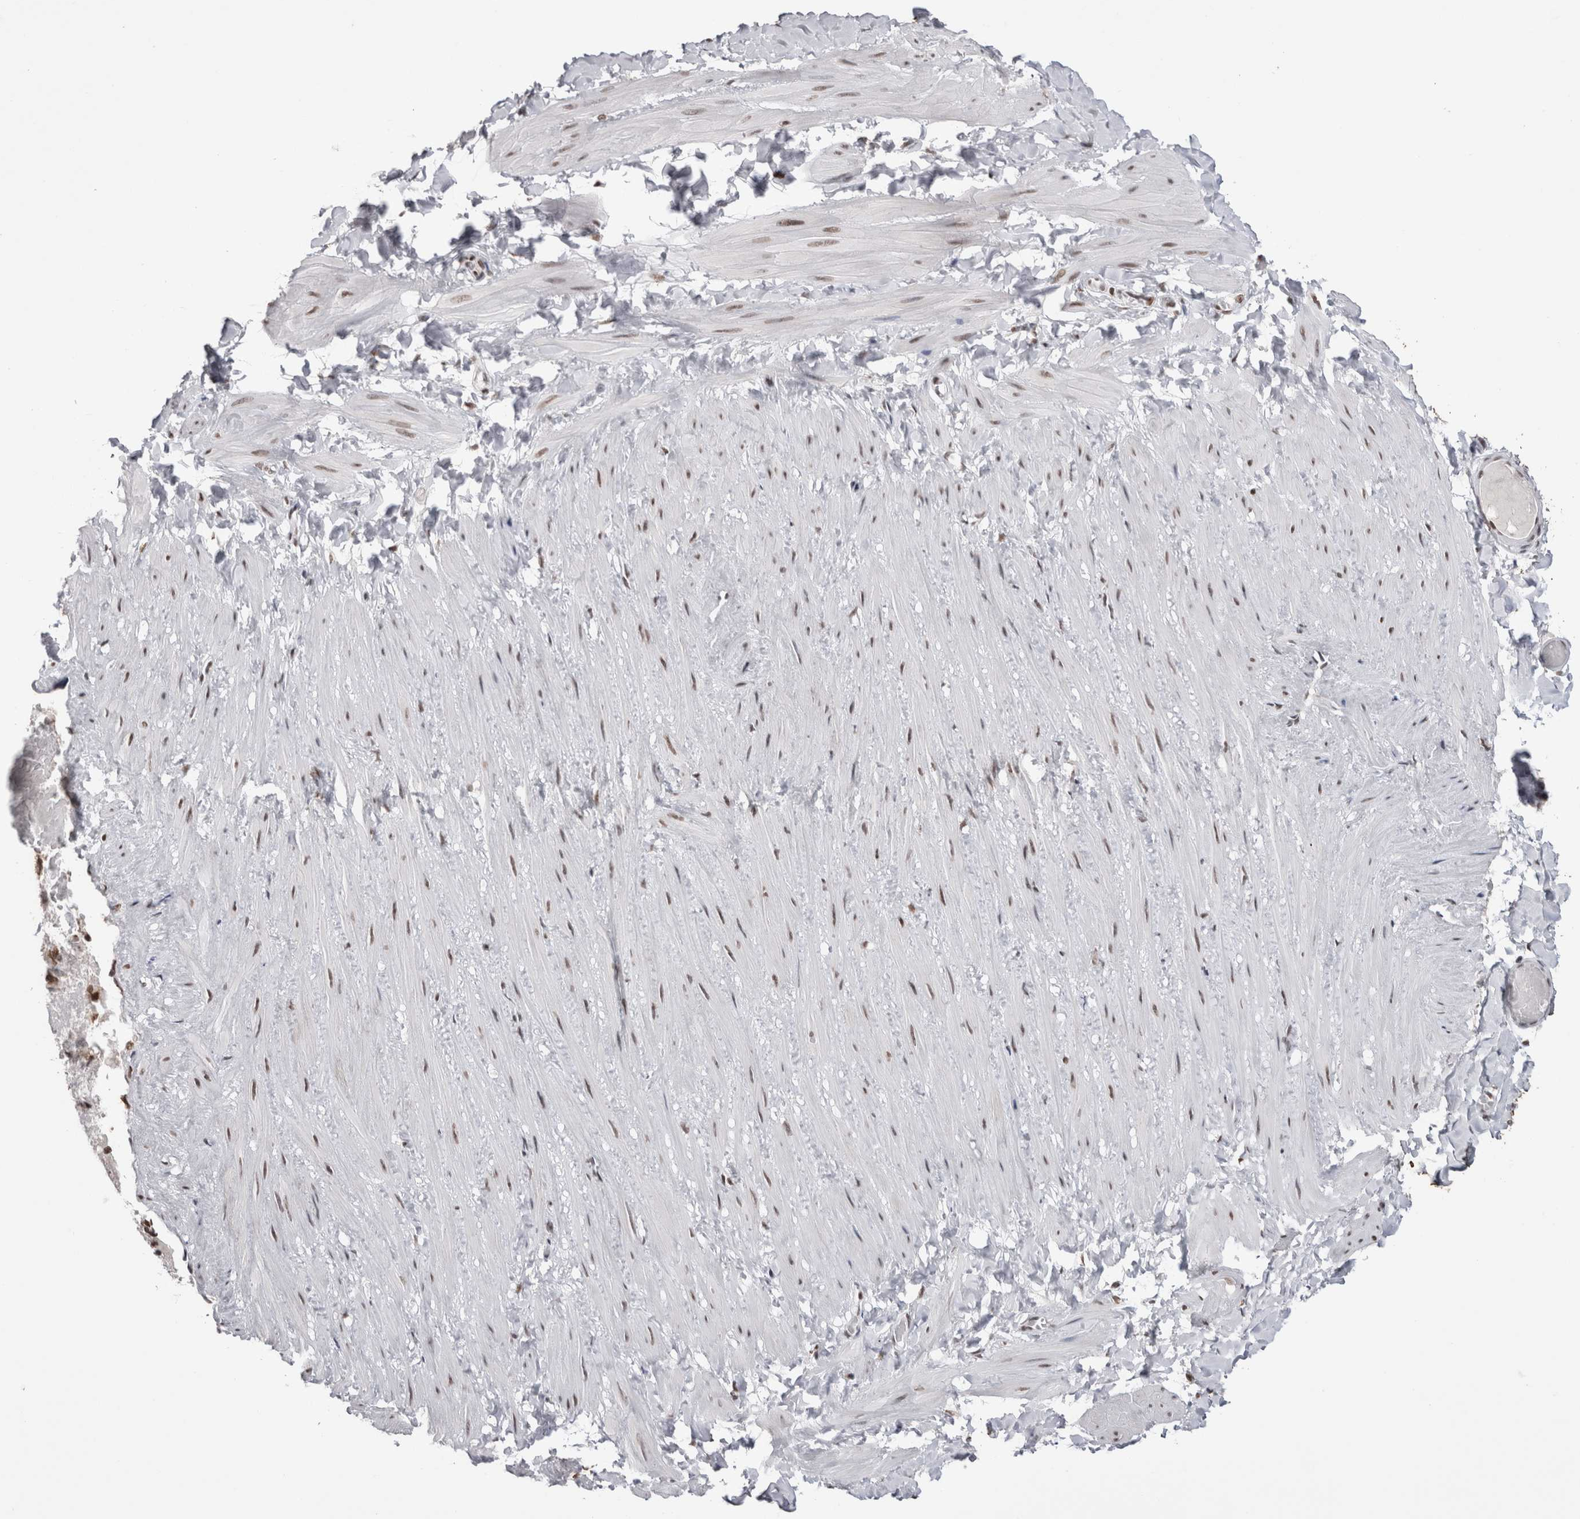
{"staining": {"intensity": "weak", "quantity": ">75%", "location": "nuclear"}, "tissue": "soft tissue", "cell_type": "Fibroblasts", "image_type": "normal", "snomed": [{"axis": "morphology", "description": "Normal tissue, NOS"}, {"axis": "topography", "description": "Adipose tissue"}, {"axis": "topography", "description": "Vascular tissue"}, {"axis": "topography", "description": "Peripheral nerve tissue"}], "caption": "This photomicrograph displays immunohistochemistry (IHC) staining of benign soft tissue, with low weak nuclear expression in approximately >75% of fibroblasts.", "gene": "SMC1A", "patient": {"sex": "male", "age": 25}}